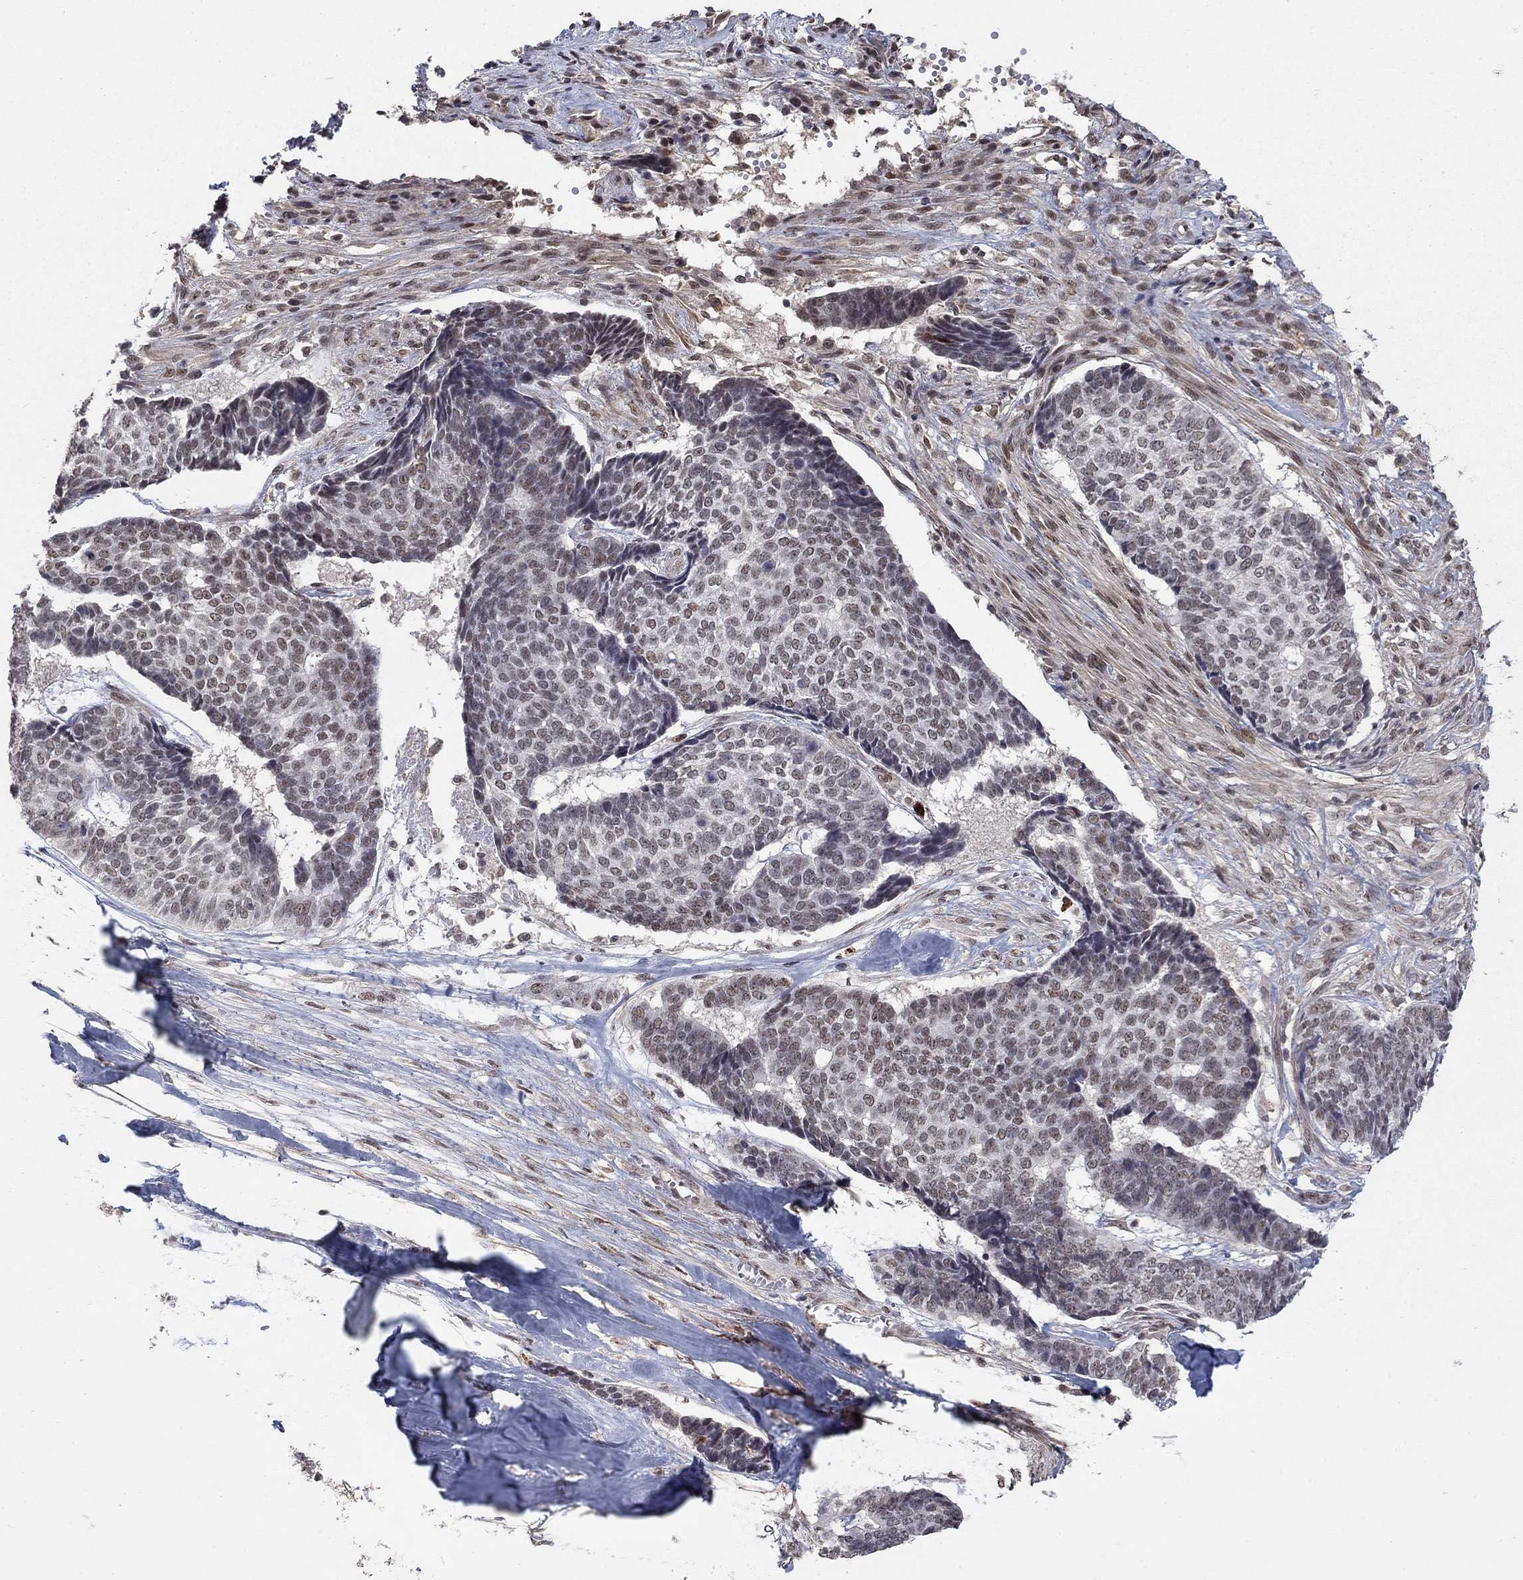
{"staining": {"intensity": "weak", "quantity": "25%-75%", "location": "nuclear"}, "tissue": "skin cancer", "cell_type": "Tumor cells", "image_type": "cancer", "snomed": [{"axis": "morphology", "description": "Basal cell carcinoma"}, {"axis": "topography", "description": "Skin"}], "caption": "Skin basal cell carcinoma was stained to show a protein in brown. There is low levels of weak nuclear staining in about 25%-75% of tumor cells. Ihc stains the protein of interest in brown and the nuclei are stained blue.", "gene": "GRIA3", "patient": {"sex": "male", "age": 86}}